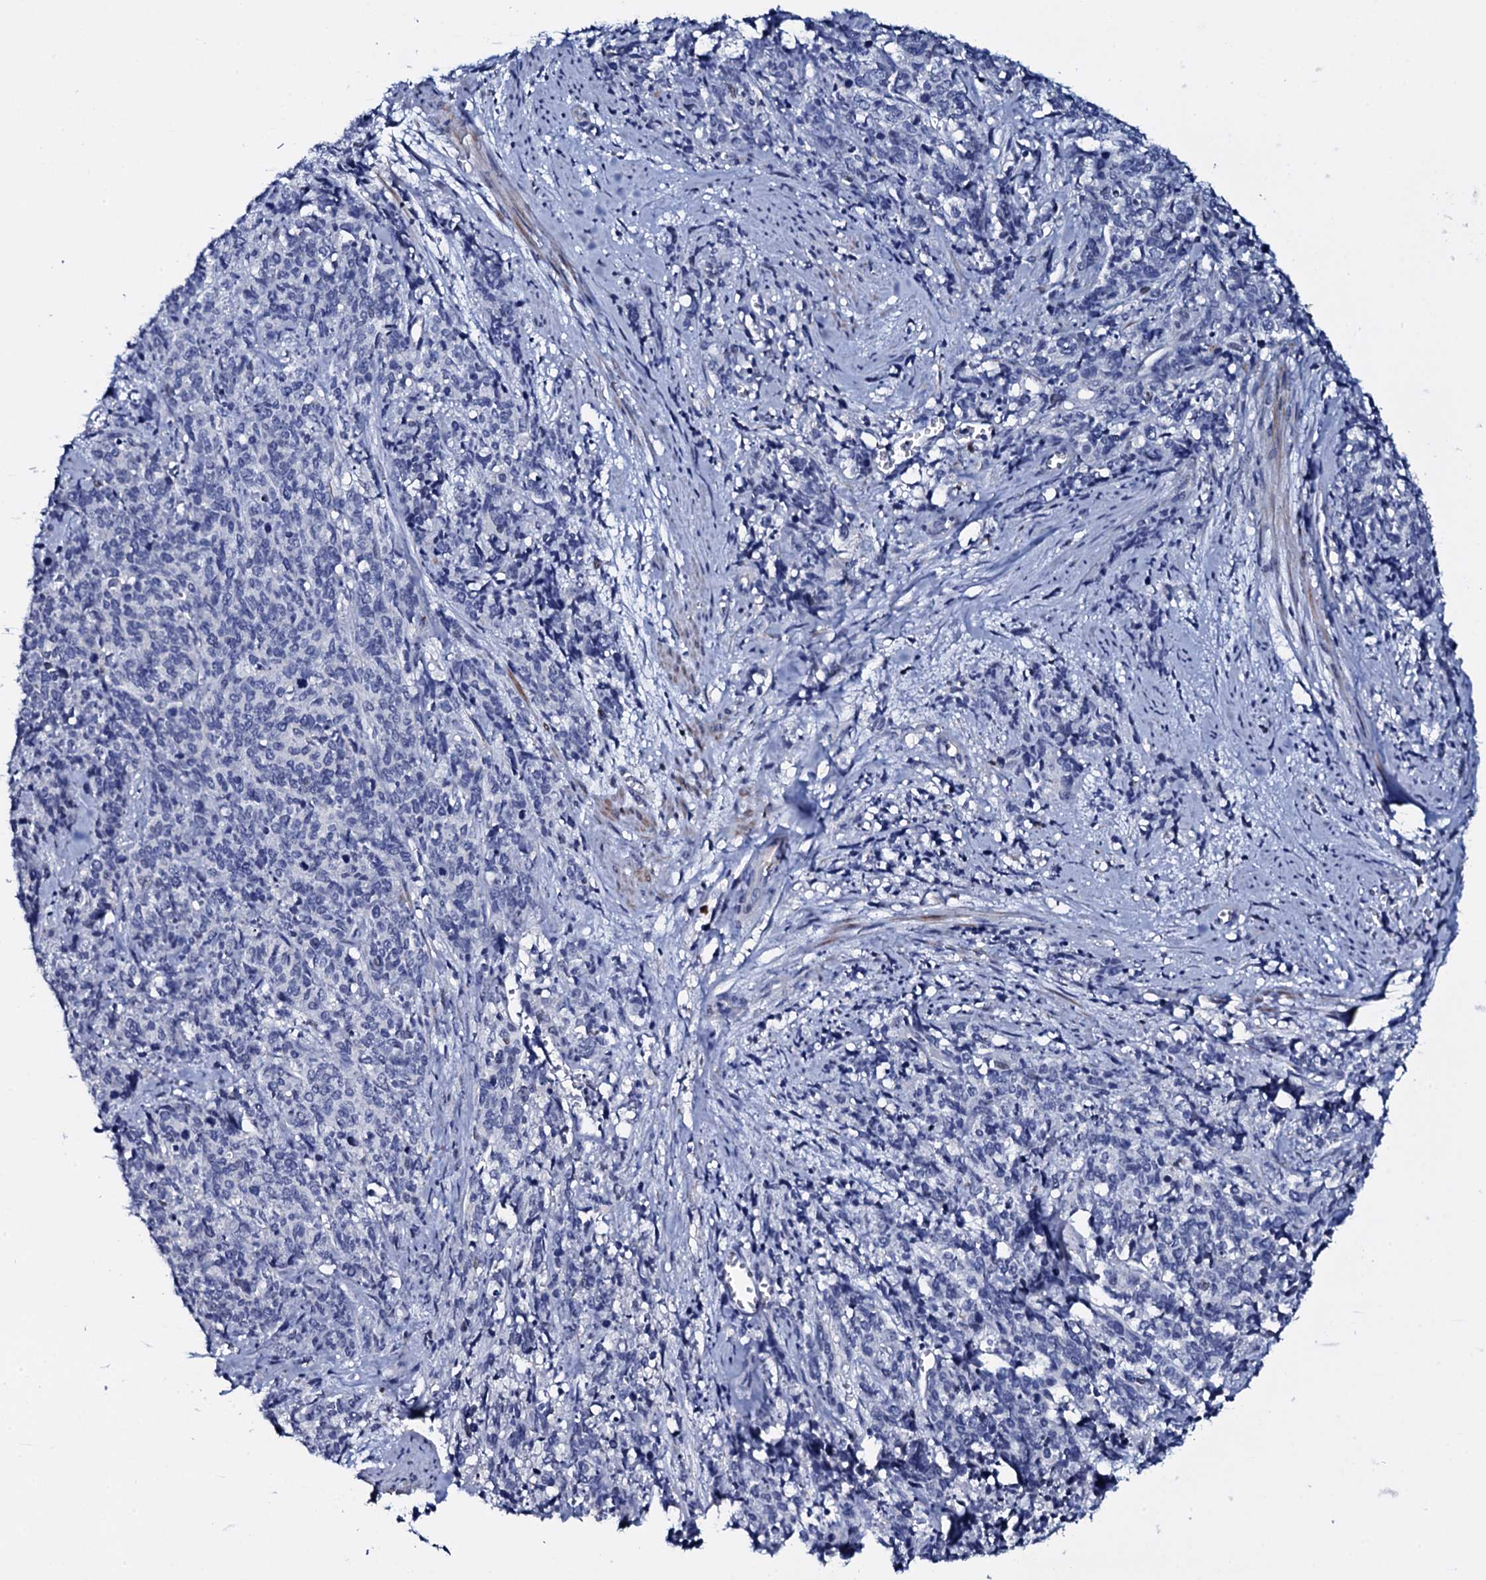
{"staining": {"intensity": "negative", "quantity": "none", "location": "none"}, "tissue": "cervical cancer", "cell_type": "Tumor cells", "image_type": "cancer", "snomed": [{"axis": "morphology", "description": "Squamous cell carcinoma, NOS"}, {"axis": "topography", "description": "Cervix"}], "caption": "High power microscopy image of an IHC photomicrograph of cervical squamous cell carcinoma, revealing no significant expression in tumor cells.", "gene": "NPM2", "patient": {"sex": "female", "age": 60}}